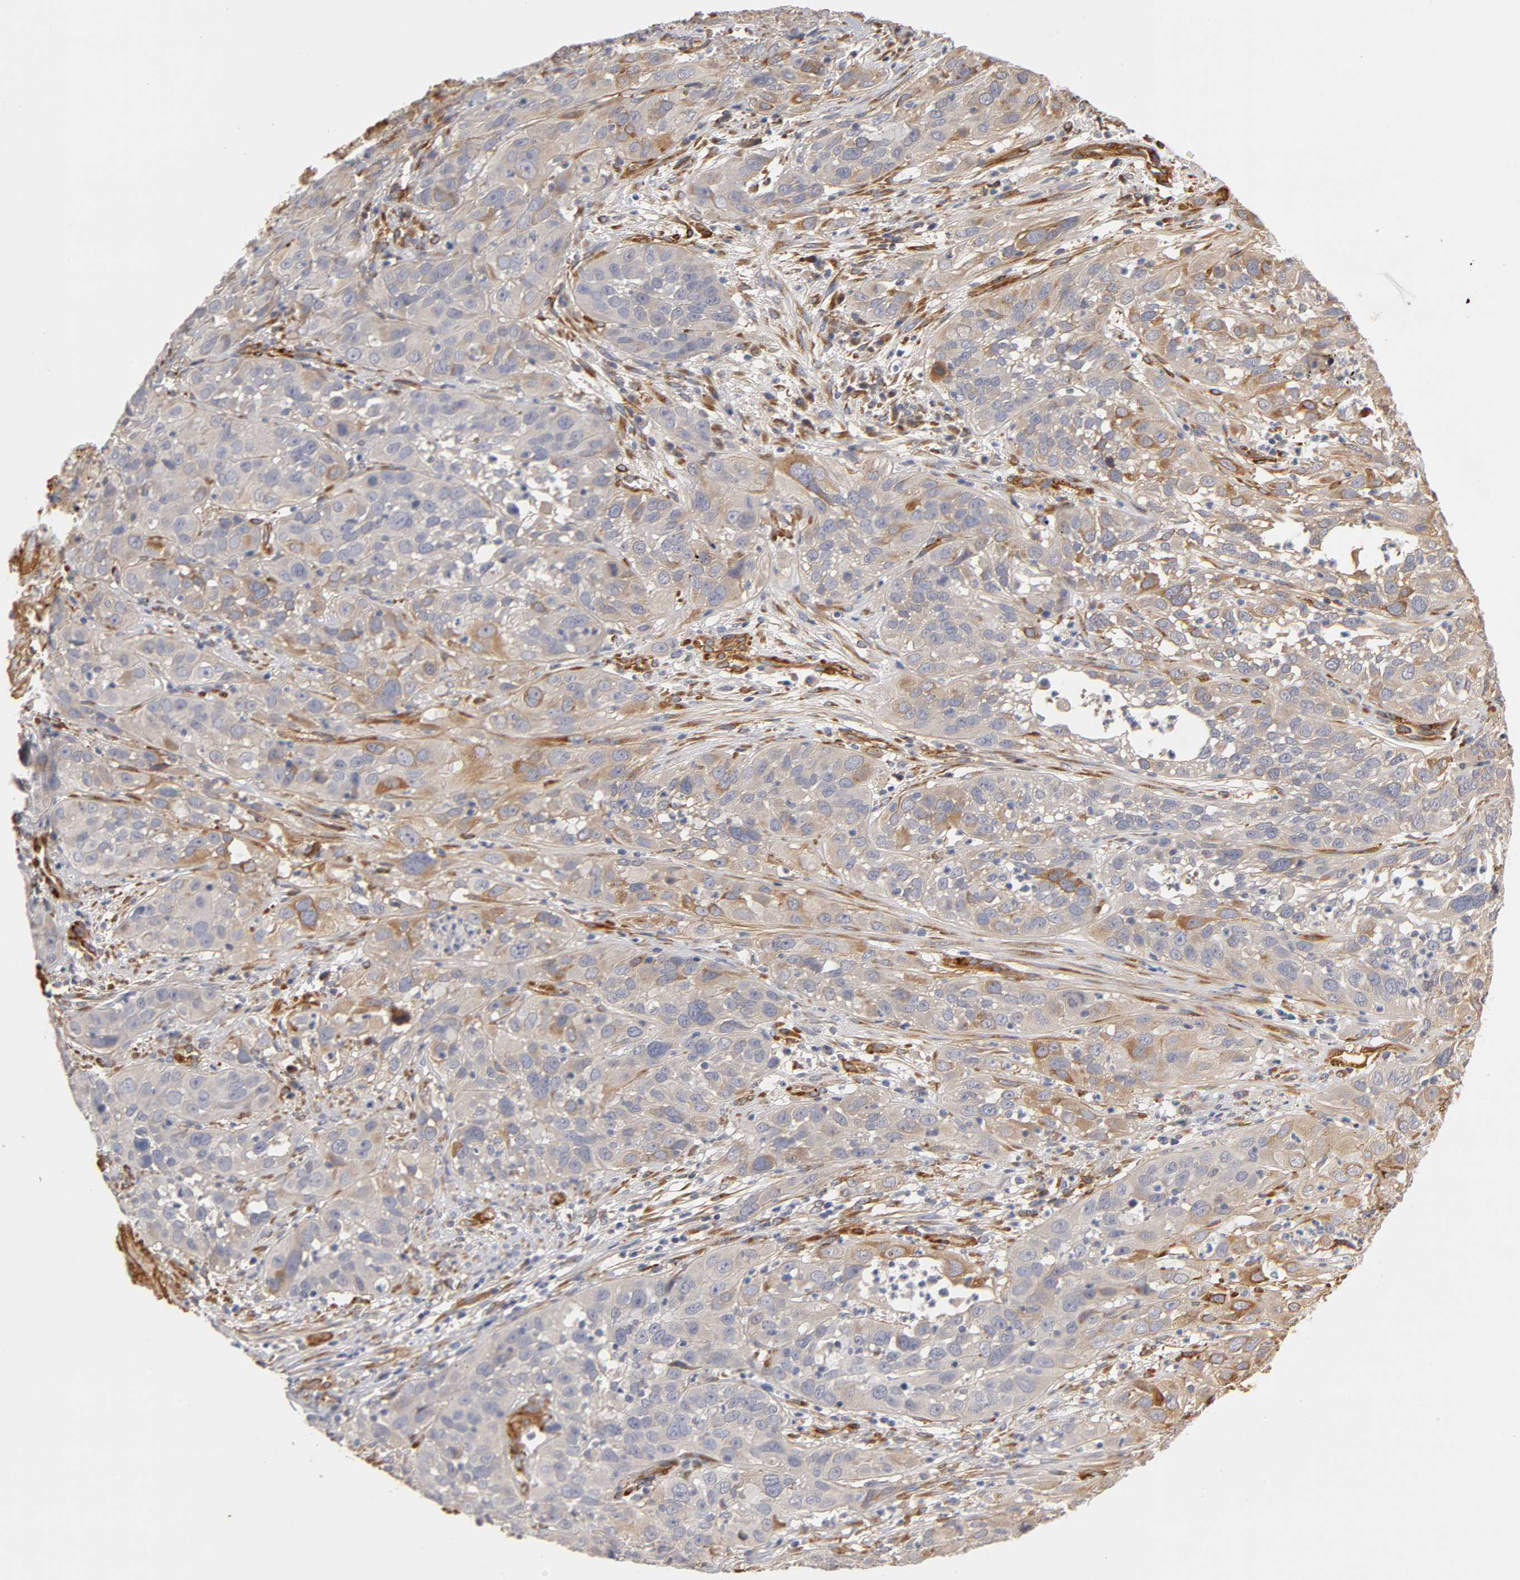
{"staining": {"intensity": "weak", "quantity": "25%-75%", "location": "cytoplasmic/membranous"}, "tissue": "cervical cancer", "cell_type": "Tumor cells", "image_type": "cancer", "snomed": [{"axis": "morphology", "description": "Squamous cell carcinoma, NOS"}, {"axis": "topography", "description": "Cervix"}], "caption": "Immunohistochemical staining of human squamous cell carcinoma (cervical) displays low levels of weak cytoplasmic/membranous staining in about 25%-75% of tumor cells.", "gene": "LAMB1", "patient": {"sex": "female", "age": 32}}